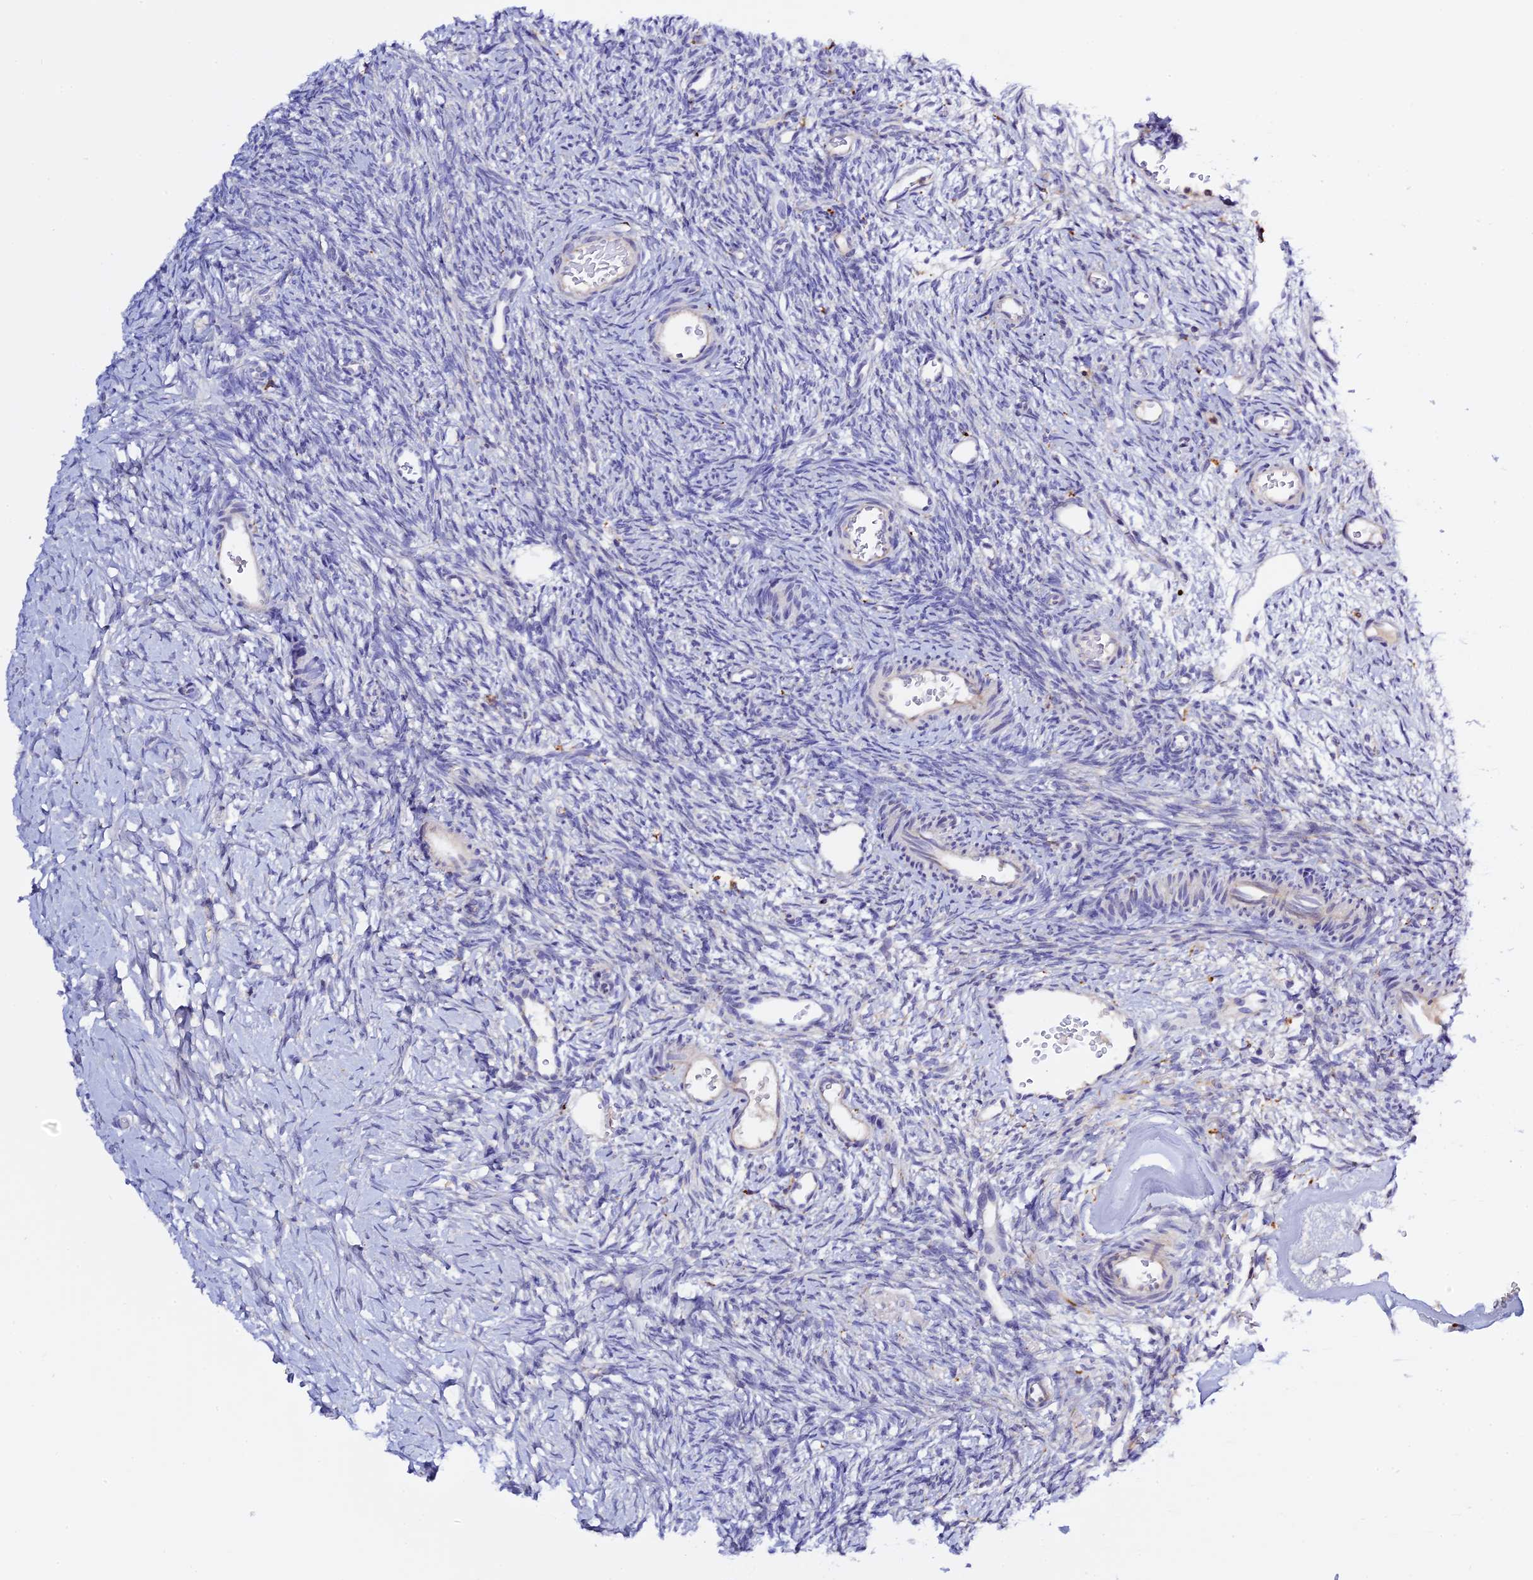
{"staining": {"intensity": "negative", "quantity": "none", "location": "none"}, "tissue": "ovary", "cell_type": "Ovarian stroma cells", "image_type": "normal", "snomed": [{"axis": "morphology", "description": "Normal tissue, NOS"}, {"axis": "topography", "description": "Ovary"}], "caption": "A high-resolution histopathology image shows immunohistochemistry staining of unremarkable ovary, which reveals no significant staining in ovarian stroma cells. (Immunohistochemistry, brightfield microscopy, high magnification).", "gene": "RPGRIP1L", "patient": {"sex": "female", "age": 39}}